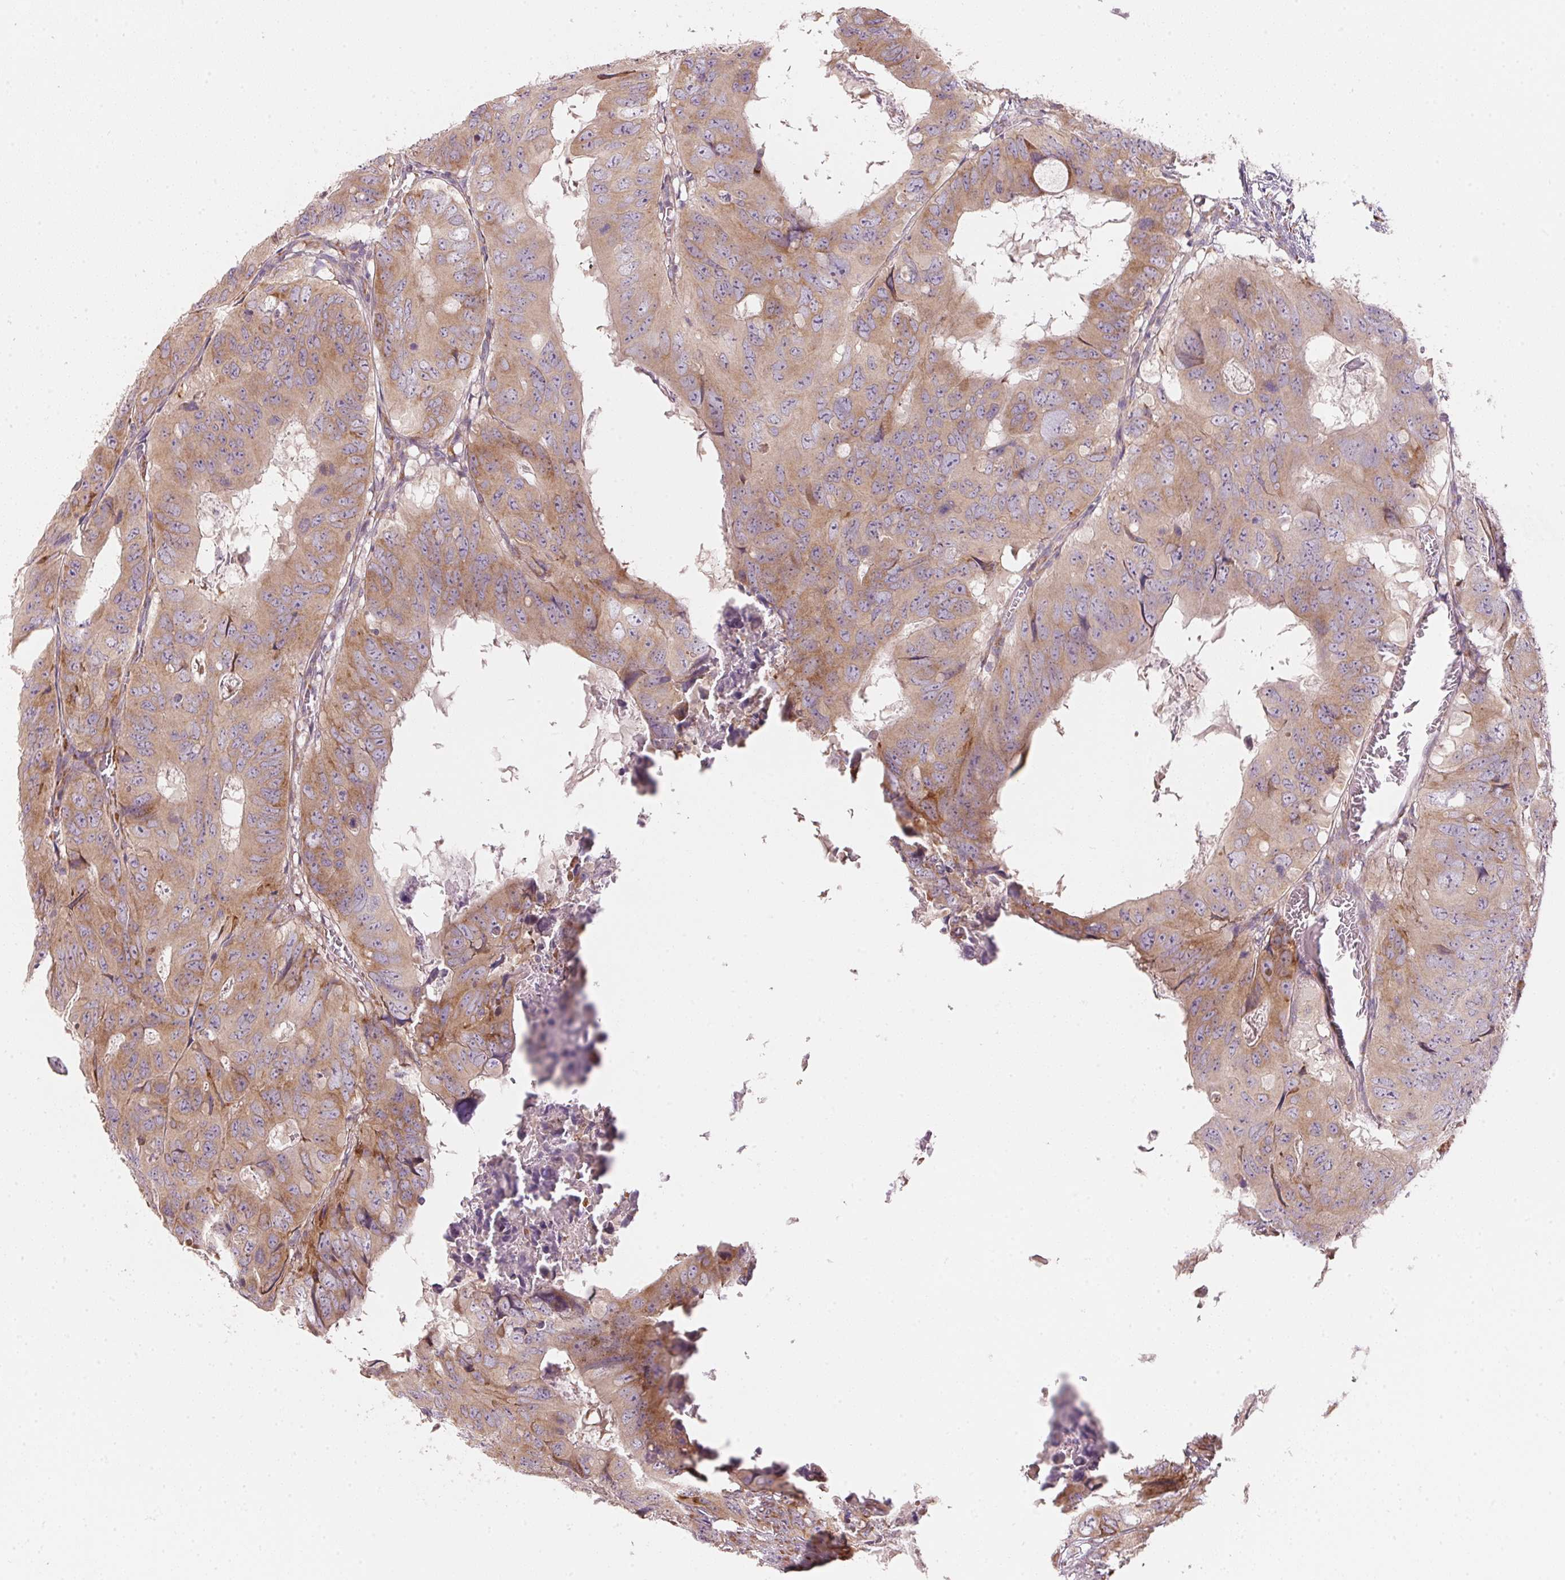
{"staining": {"intensity": "moderate", "quantity": ">75%", "location": "cytoplasmic/membranous"}, "tissue": "colorectal cancer", "cell_type": "Tumor cells", "image_type": "cancer", "snomed": [{"axis": "morphology", "description": "Adenocarcinoma, NOS"}, {"axis": "topography", "description": "Colon"}], "caption": "About >75% of tumor cells in human colorectal adenocarcinoma show moderate cytoplasmic/membranous protein positivity as visualized by brown immunohistochemical staining.", "gene": "BLOC1S2", "patient": {"sex": "male", "age": 79}}